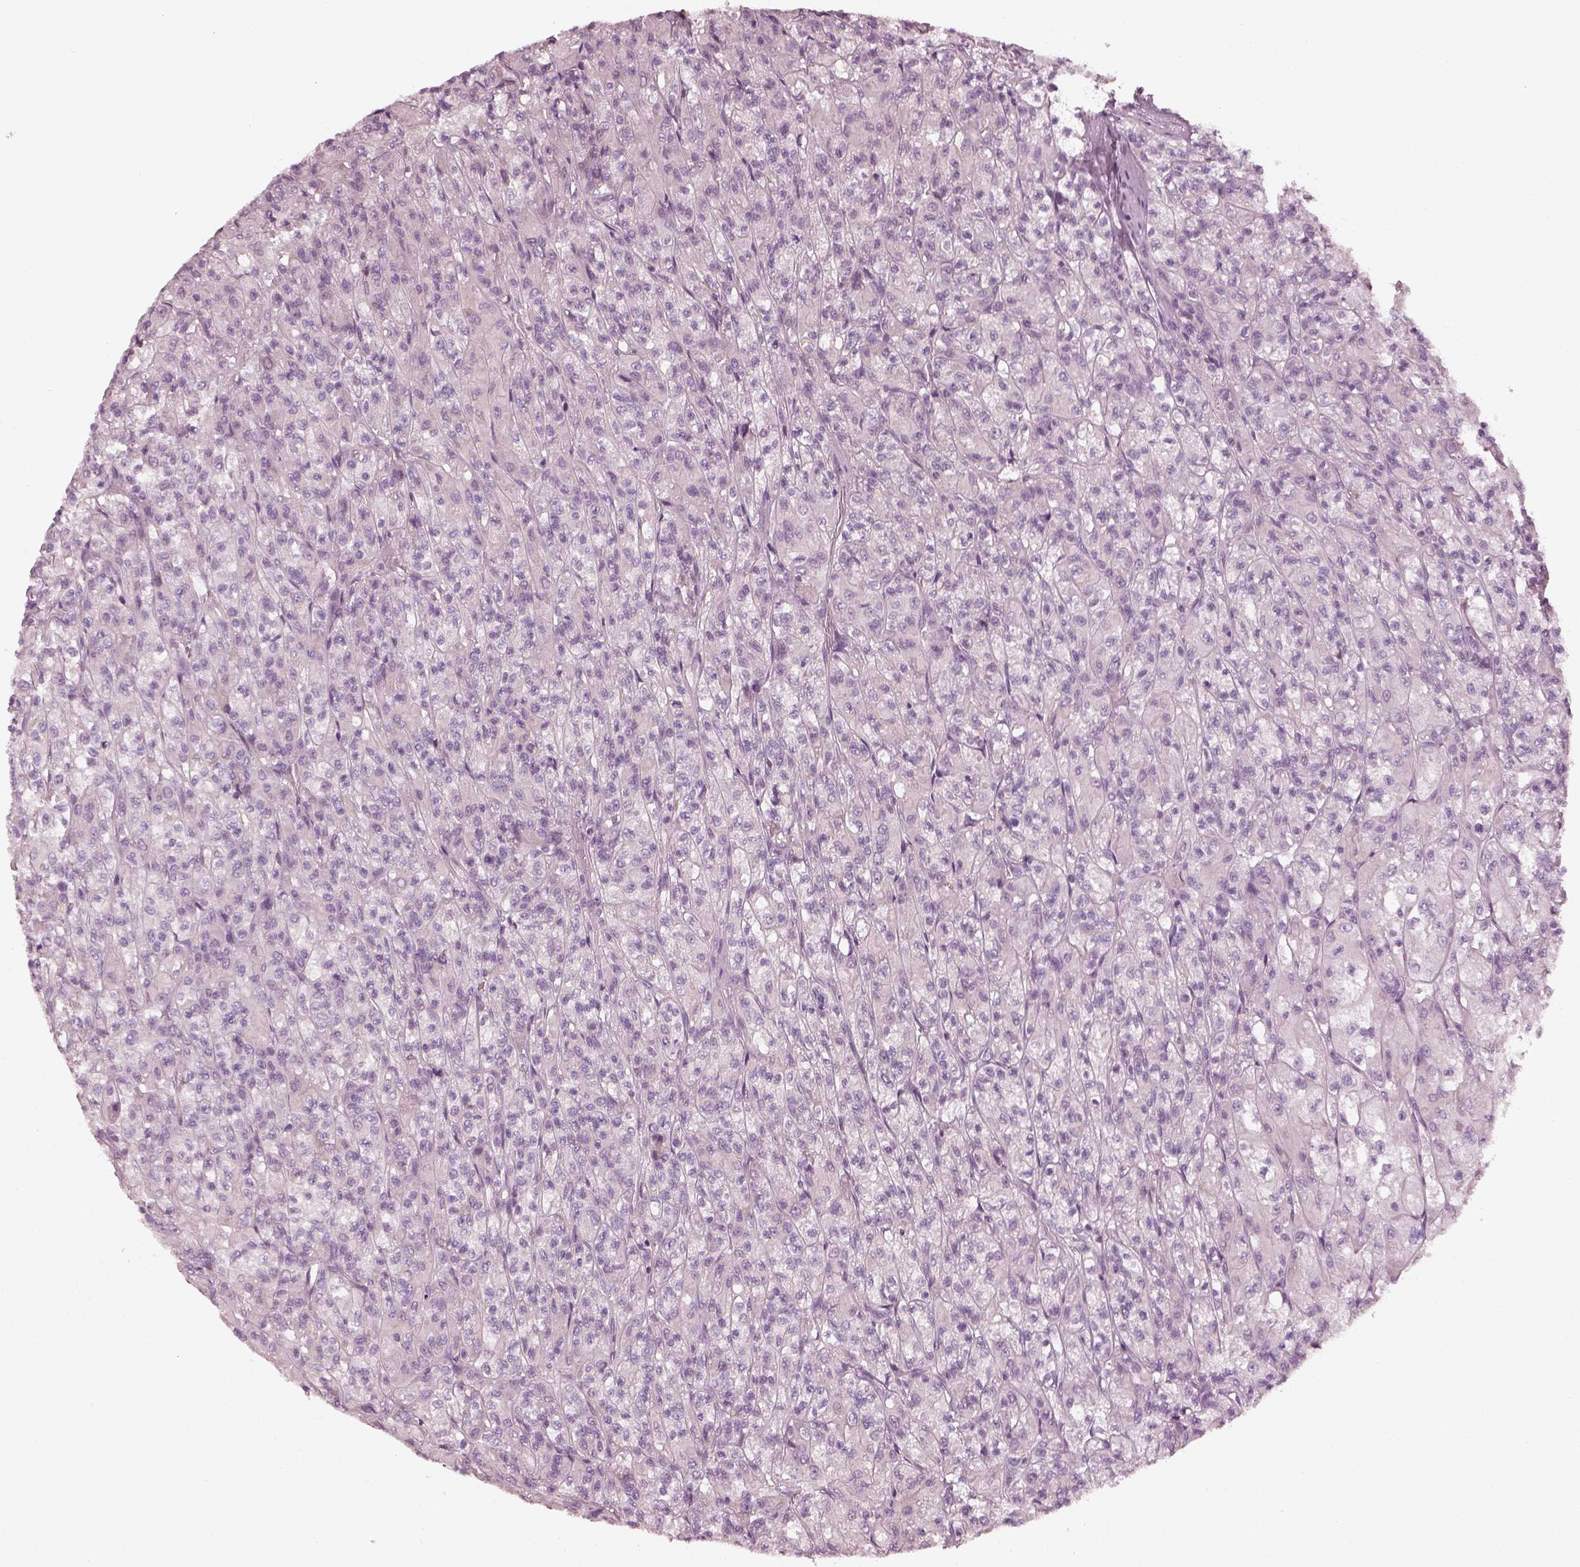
{"staining": {"intensity": "negative", "quantity": "none", "location": "none"}, "tissue": "renal cancer", "cell_type": "Tumor cells", "image_type": "cancer", "snomed": [{"axis": "morphology", "description": "Adenocarcinoma, NOS"}, {"axis": "topography", "description": "Kidney"}], "caption": "Immunohistochemical staining of renal cancer demonstrates no significant positivity in tumor cells.", "gene": "CNTN1", "patient": {"sex": "female", "age": 70}}